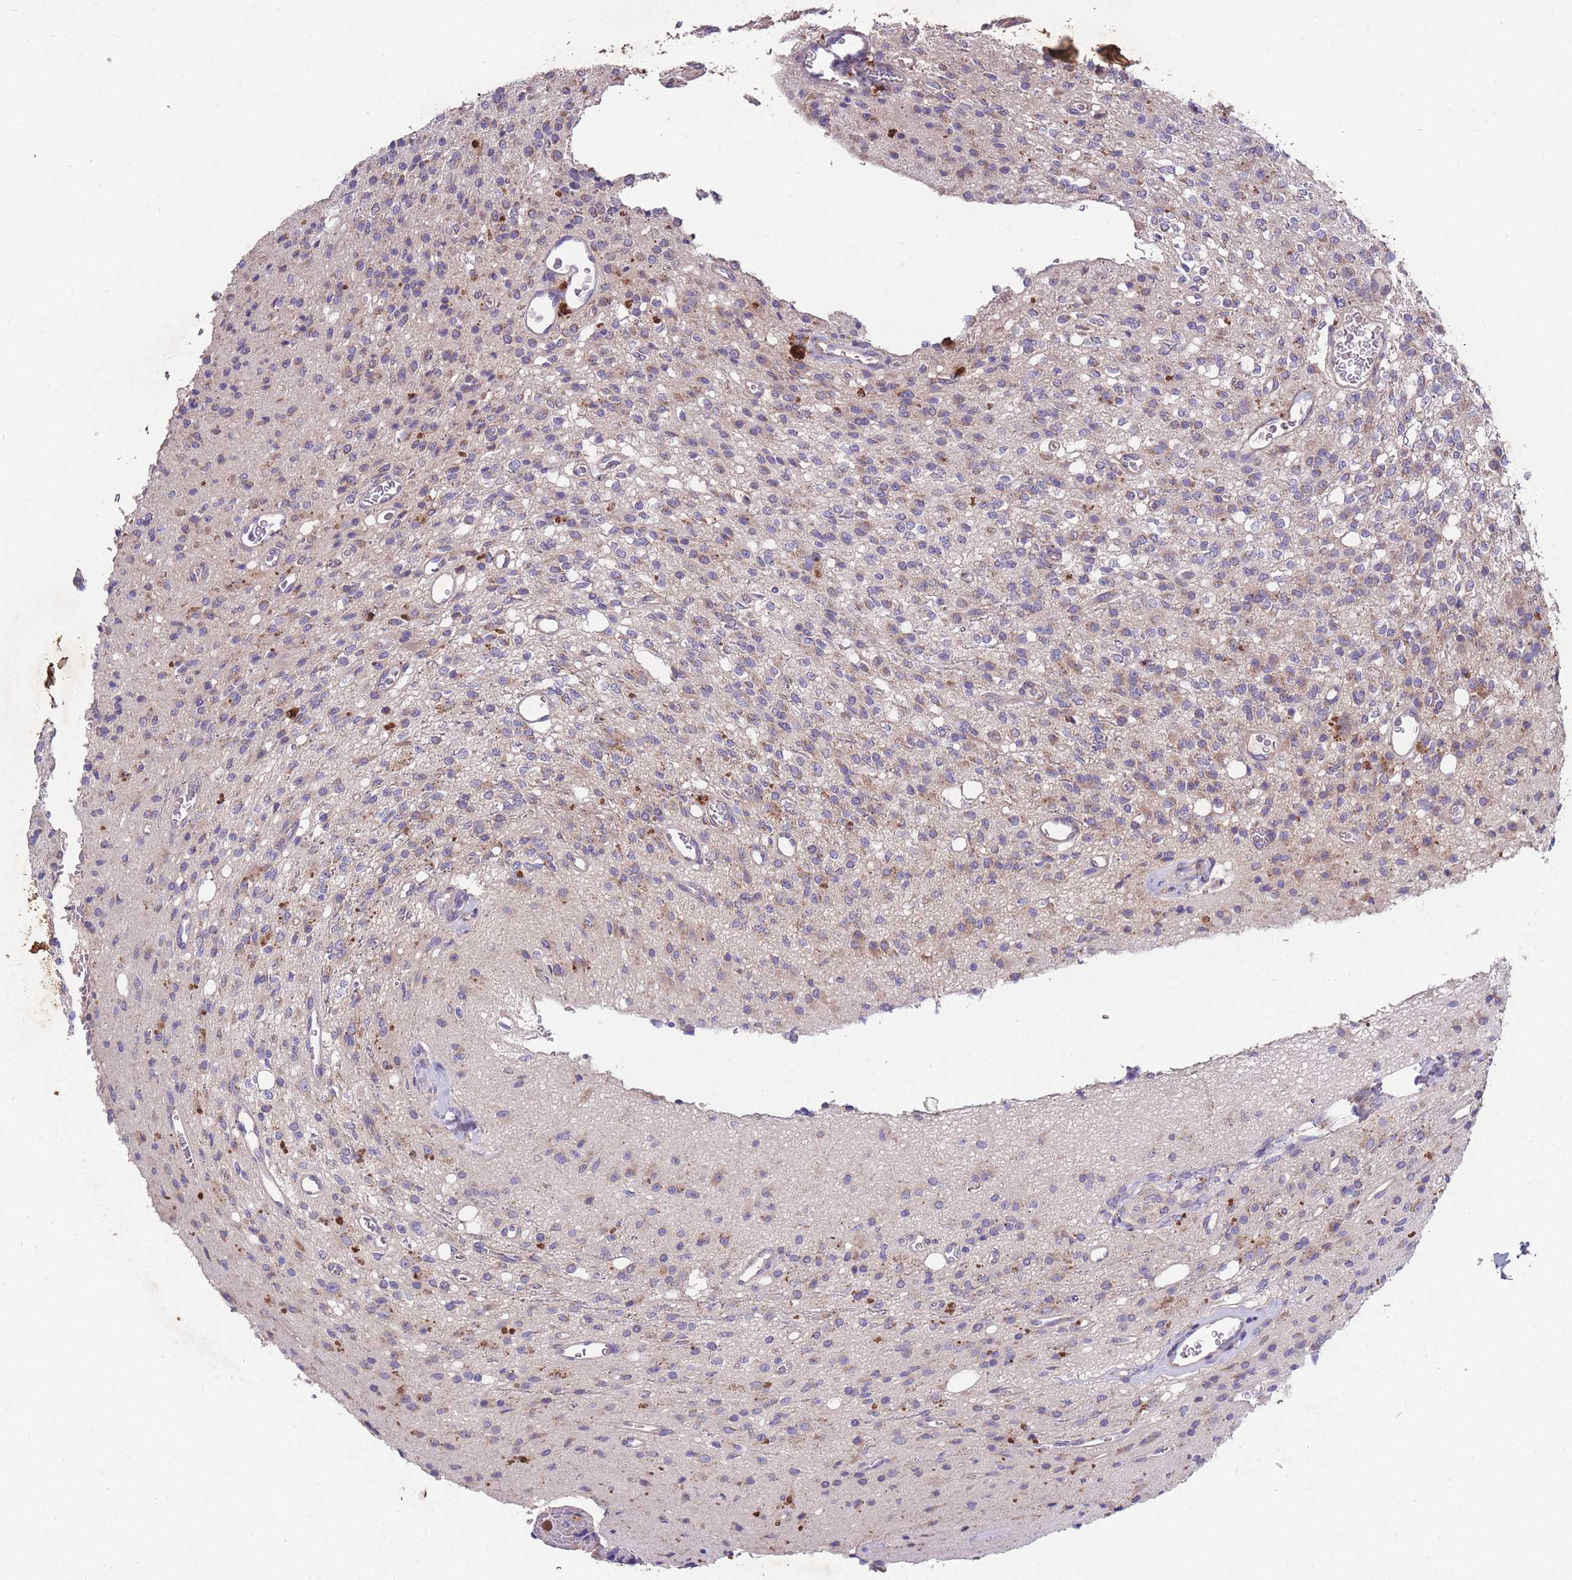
{"staining": {"intensity": "weak", "quantity": "<25%", "location": "cytoplasmic/membranous"}, "tissue": "glioma", "cell_type": "Tumor cells", "image_type": "cancer", "snomed": [{"axis": "morphology", "description": "Glioma, malignant, High grade"}, {"axis": "topography", "description": "Brain"}], "caption": "This is an immunohistochemistry (IHC) histopathology image of malignant high-grade glioma. There is no staining in tumor cells.", "gene": "STIM2", "patient": {"sex": "male", "age": 34}}